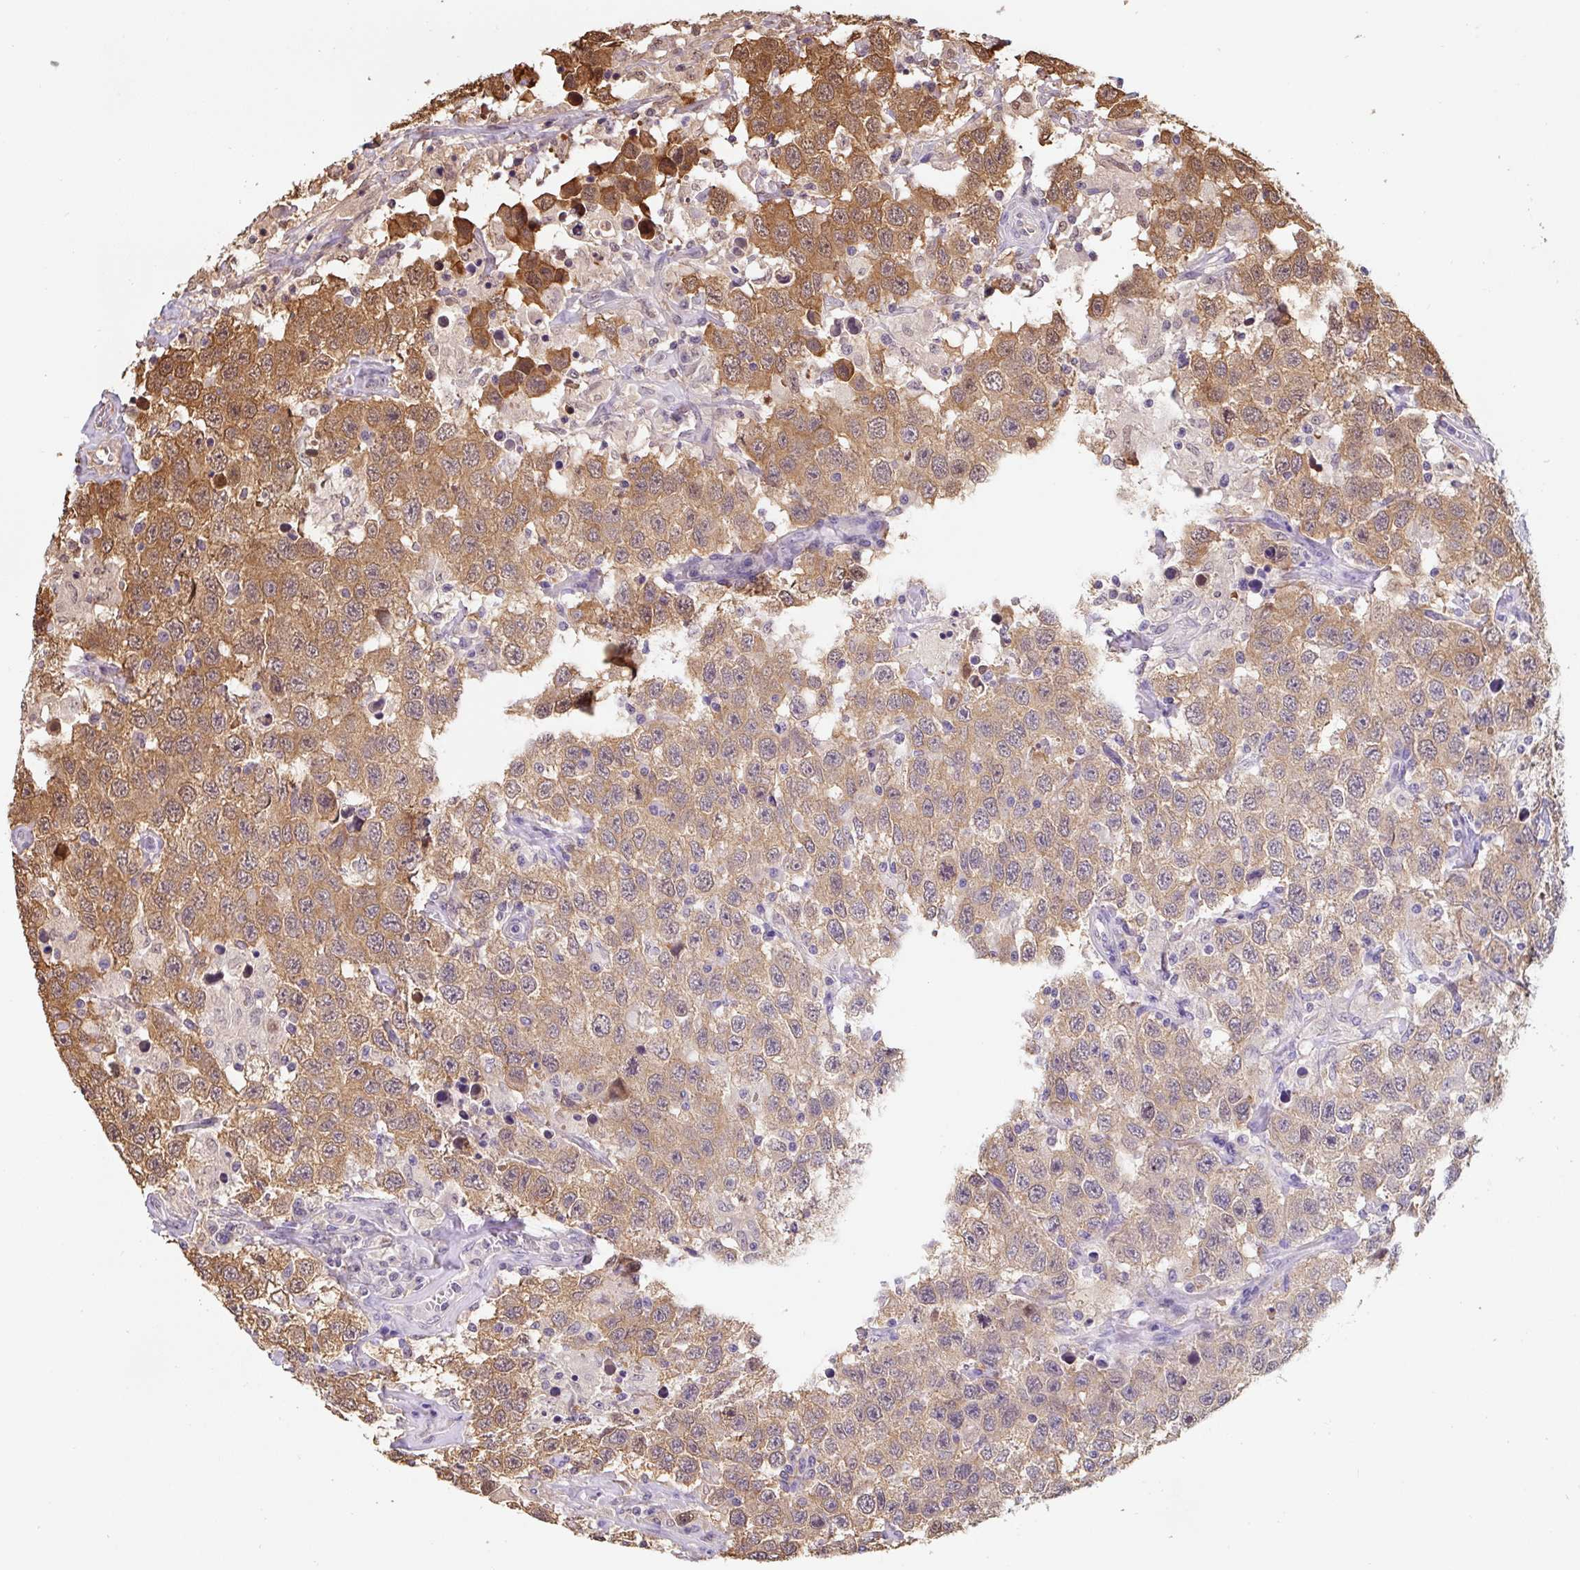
{"staining": {"intensity": "moderate", "quantity": "25%-75%", "location": "cytoplasmic/membranous"}, "tissue": "testis cancer", "cell_type": "Tumor cells", "image_type": "cancer", "snomed": [{"axis": "morphology", "description": "Seminoma, NOS"}, {"axis": "topography", "description": "Testis"}], "caption": "Testis cancer tissue reveals moderate cytoplasmic/membranous positivity in approximately 25%-75% of tumor cells", "gene": "ST13", "patient": {"sex": "male", "age": 41}}